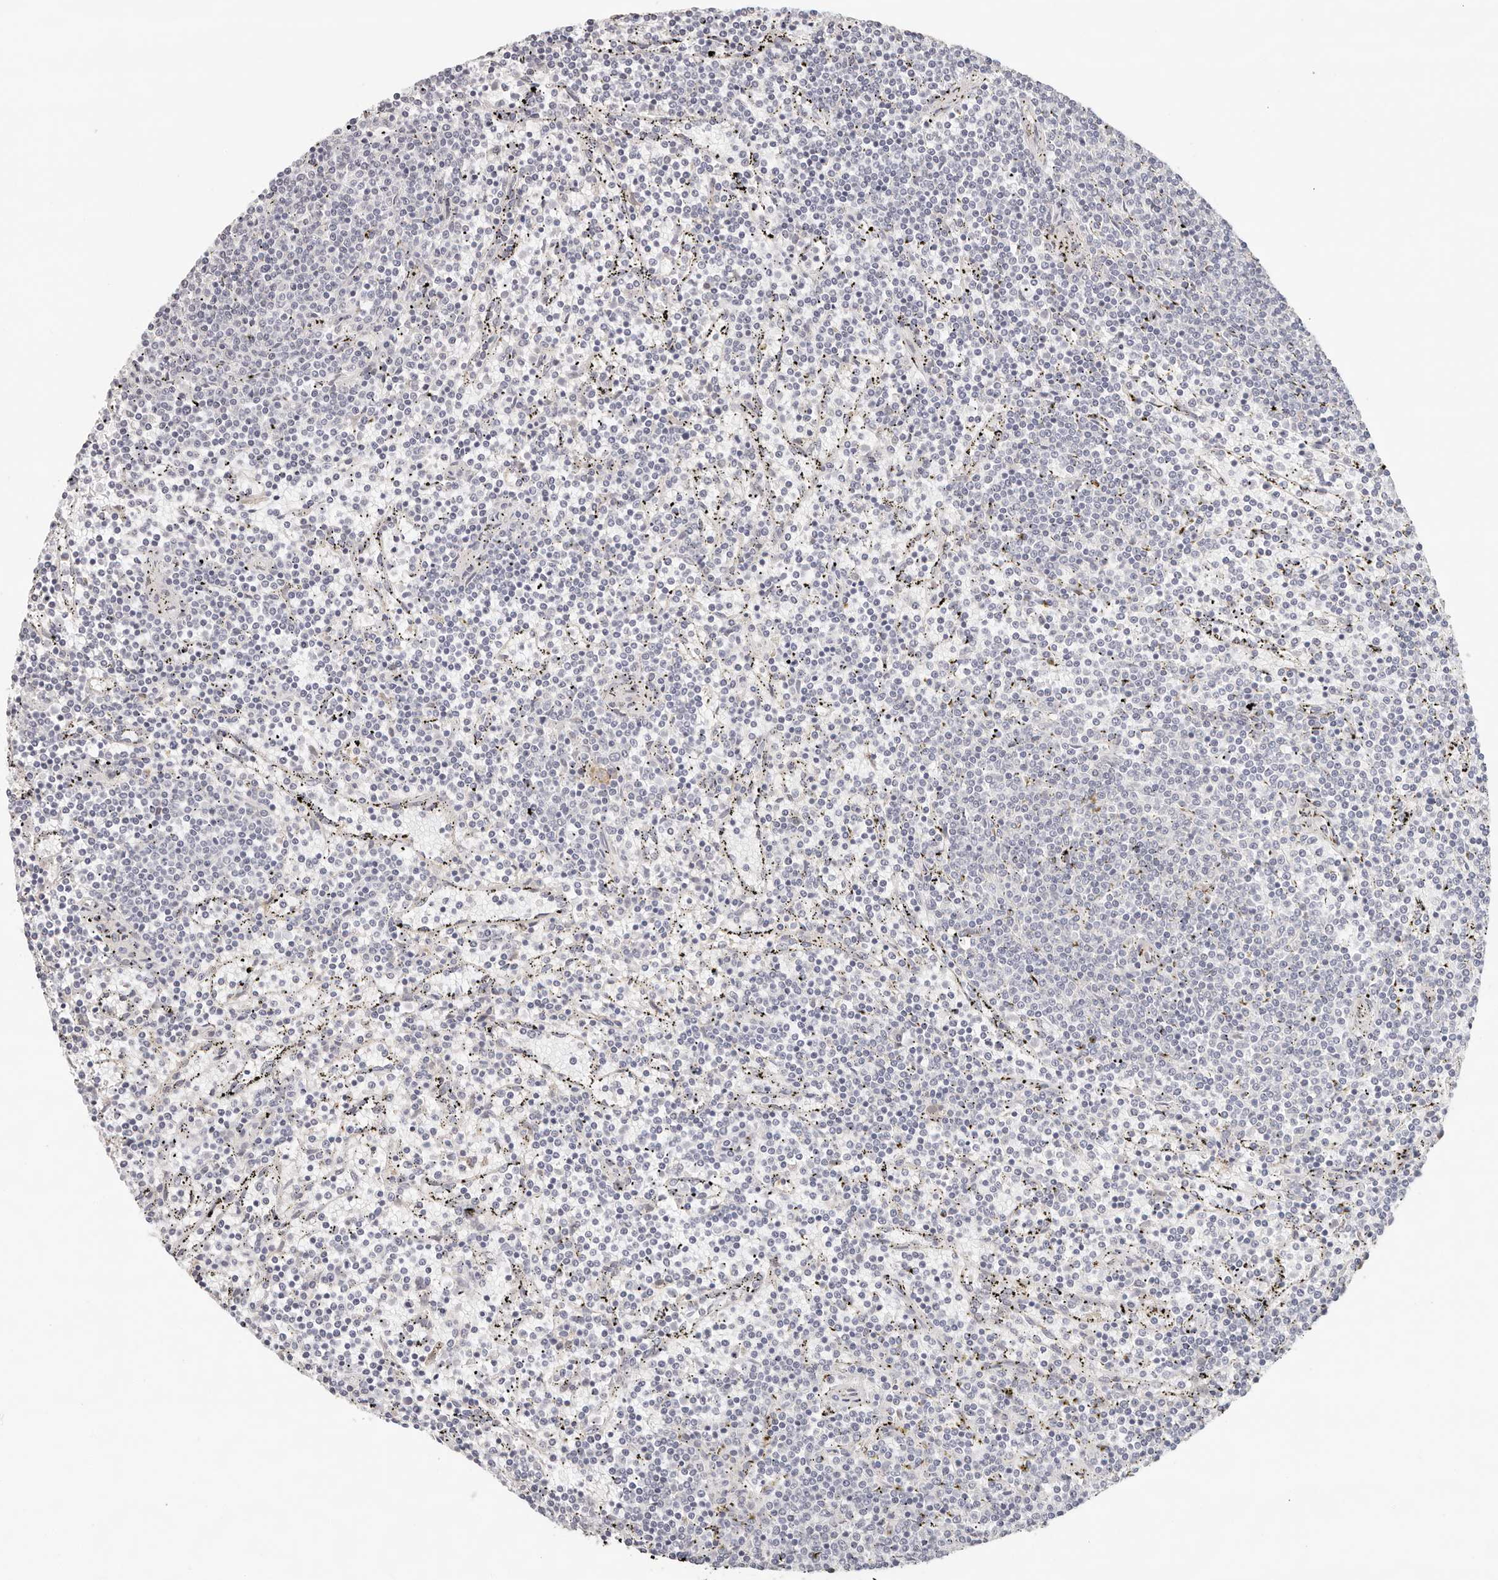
{"staining": {"intensity": "negative", "quantity": "none", "location": "none"}, "tissue": "lymphoma", "cell_type": "Tumor cells", "image_type": "cancer", "snomed": [{"axis": "morphology", "description": "Malignant lymphoma, non-Hodgkin's type, Low grade"}, {"axis": "topography", "description": "Spleen"}], "caption": "The immunohistochemistry micrograph has no significant positivity in tumor cells of lymphoma tissue.", "gene": "AFDN", "patient": {"sex": "female", "age": 50}}